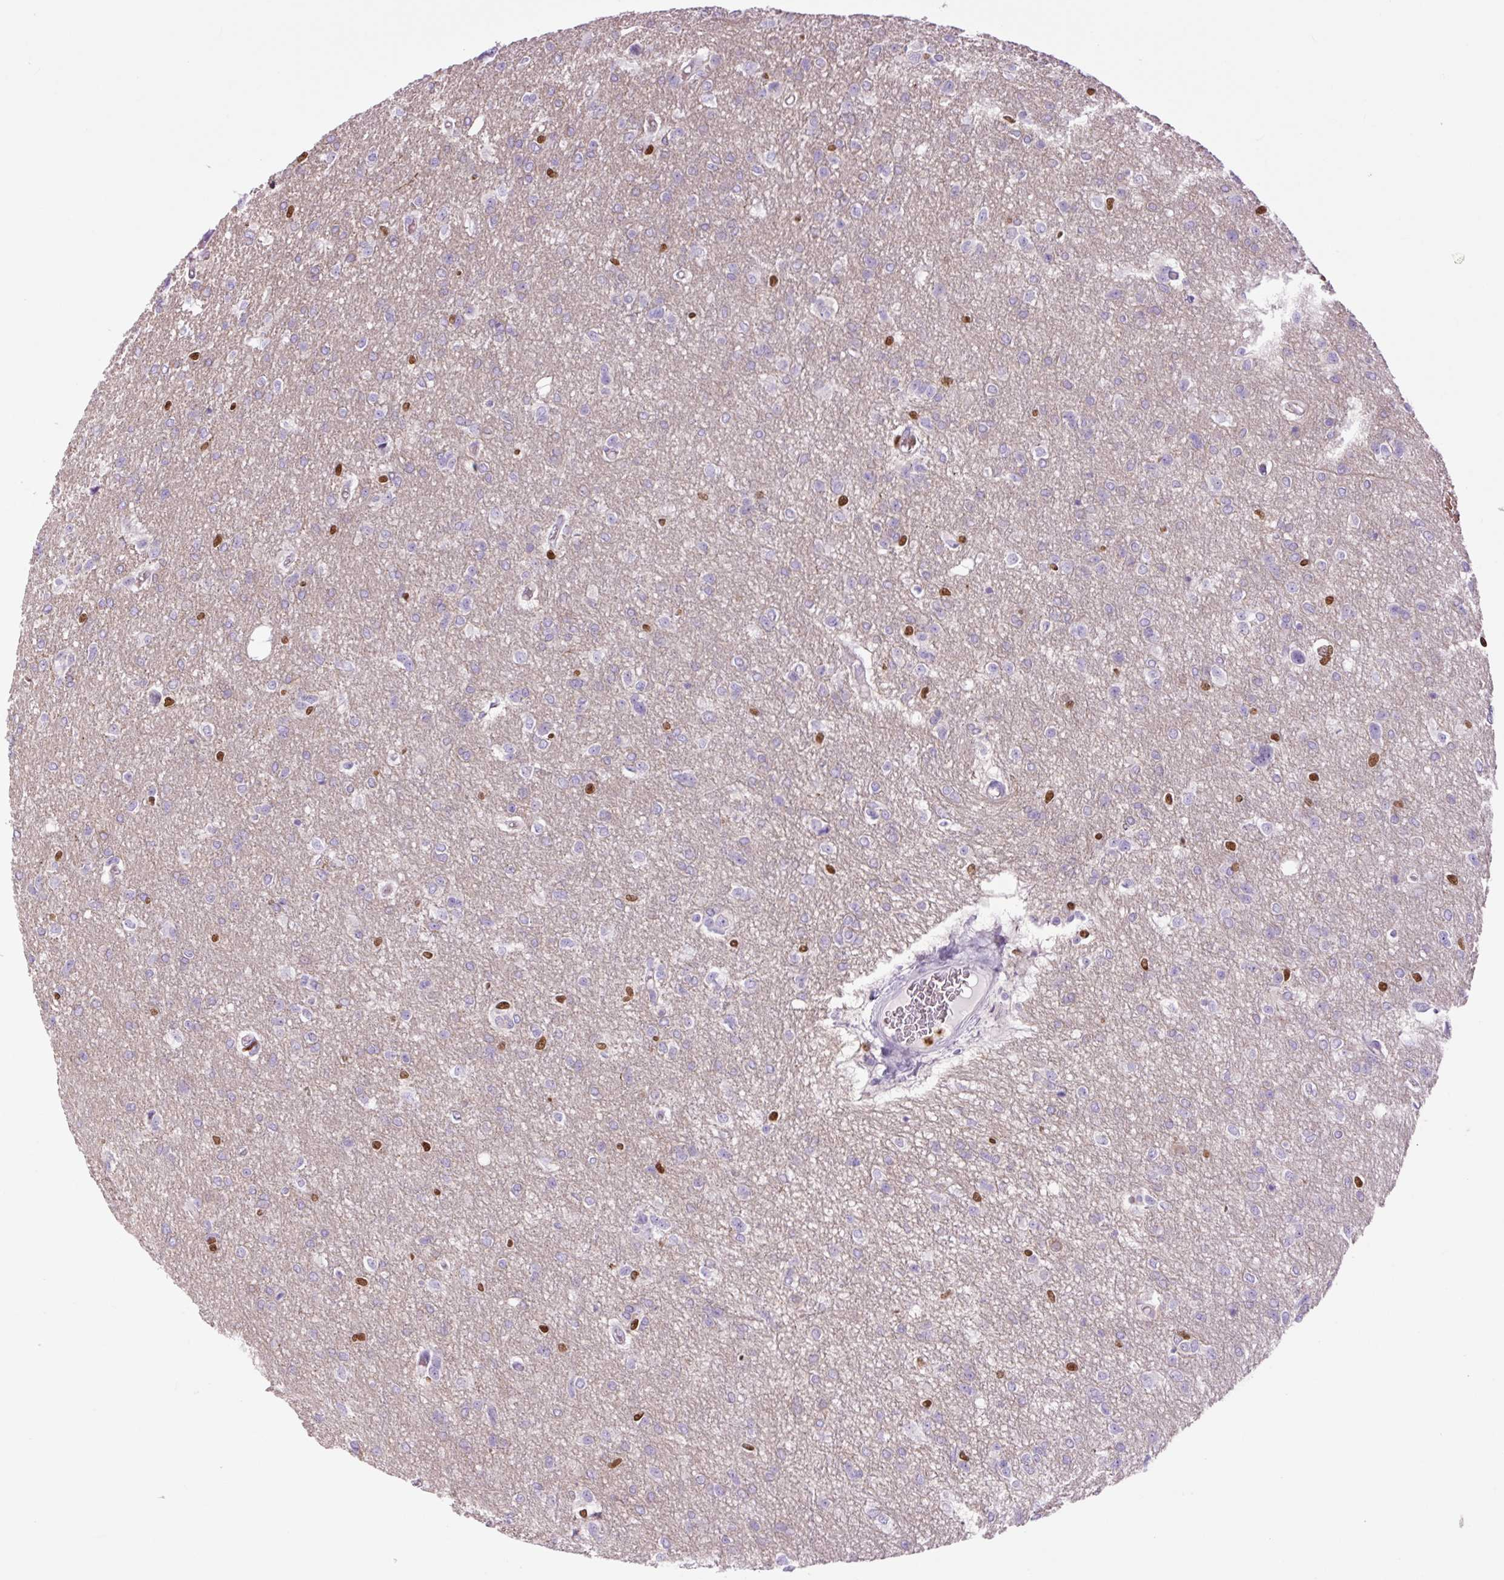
{"staining": {"intensity": "negative", "quantity": "none", "location": "none"}, "tissue": "glioma", "cell_type": "Tumor cells", "image_type": "cancer", "snomed": [{"axis": "morphology", "description": "Glioma, malignant, Low grade"}, {"axis": "topography", "description": "Brain"}], "caption": "Immunohistochemistry histopathology image of human glioma stained for a protein (brown), which shows no staining in tumor cells.", "gene": "SPI1", "patient": {"sex": "male", "age": 26}}